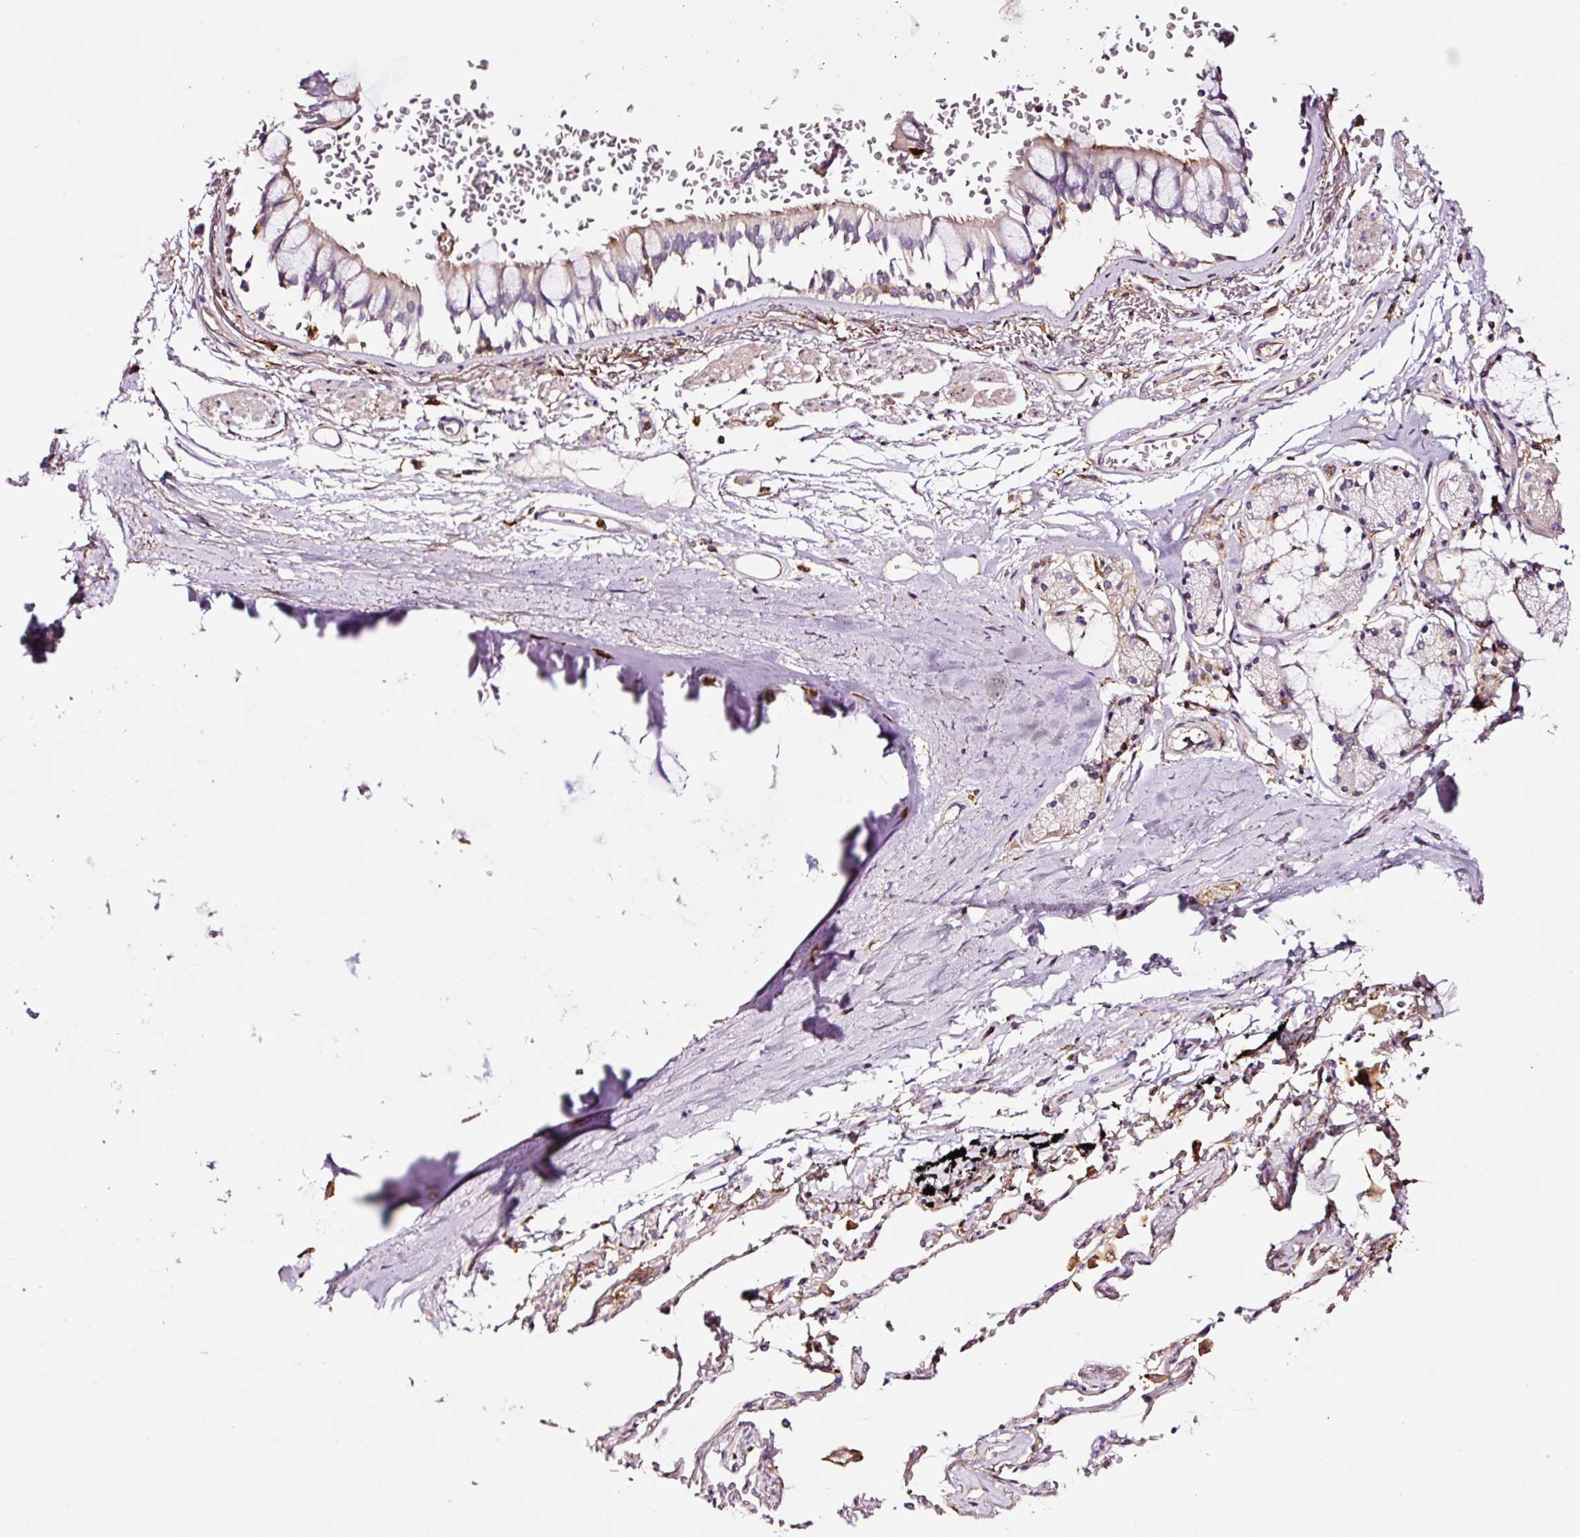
{"staining": {"intensity": "weak", "quantity": "<25%", "location": "cytoplasmic/membranous"}, "tissue": "bronchus", "cell_type": "Respiratory epithelial cells", "image_type": "normal", "snomed": [{"axis": "morphology", "description": "Normal tissue, NOS"}, {"axis": "topography", "description": "Bronchus"}], "caption": "There is no significant positivity in respiratory epithelial cells of bronchus.", "gene": "METAP1", "patient": {"sex": "male", "age": 70}}